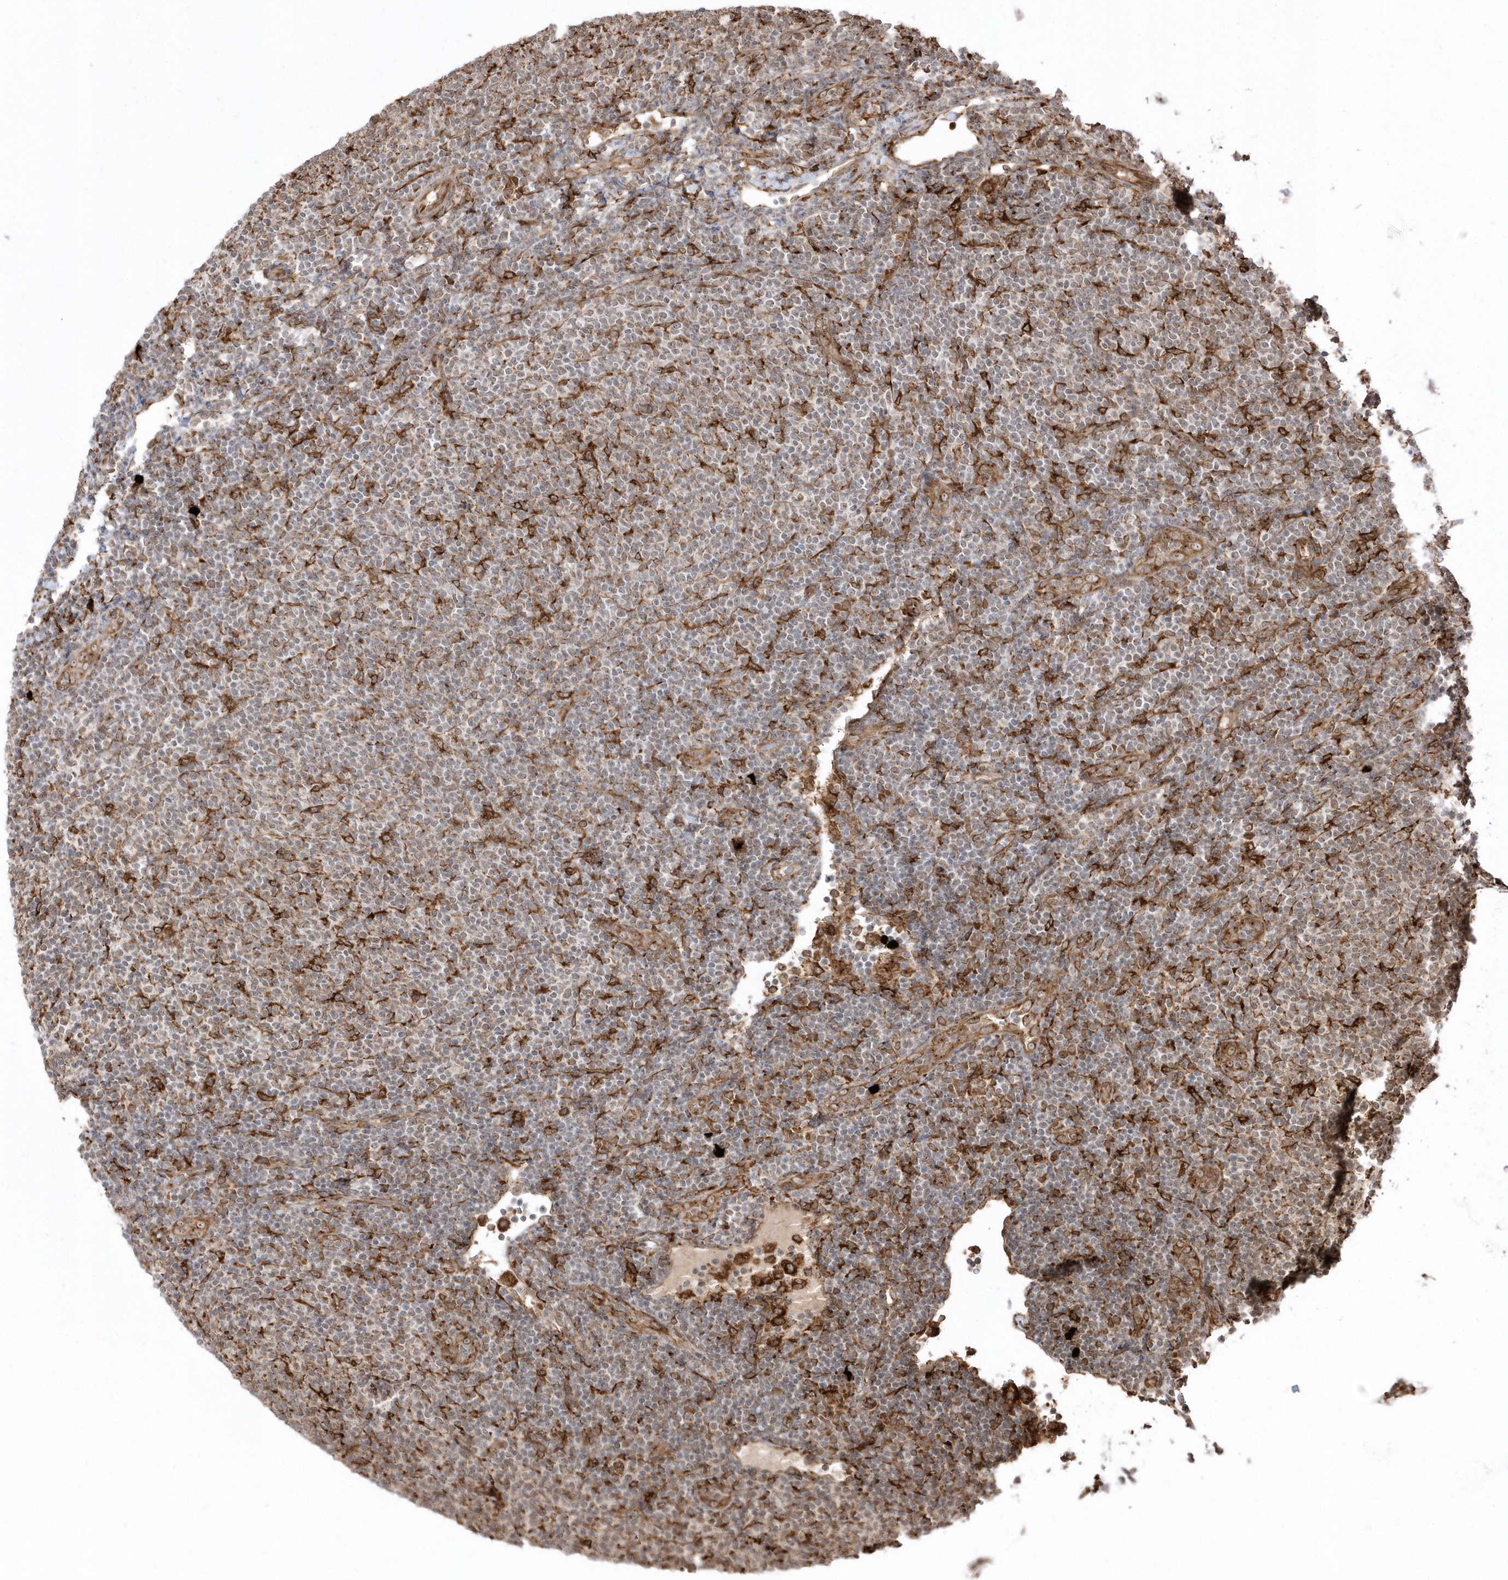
{"staining": {"intensity": "moderate", "quantity": "<25%", "location": "cytoplasmic/membranous"}, "tissue": "lymphoma", "cell_type": "Tumor cells", "image_type": "cancer", "snomed": [{"axis": "morphology", "description": "Malignant lymphoma, non-Hodgkin's type, Low grade"}, {"axis": "topography", "description": "Lymph node"}], "caption": "IHC of human lymphoma exhibits low levels of moderate cytoplasmic/membranous expression in about <25% of tumor cells. The staining was performed using DAB (3,3'-diaminobenzidine), with brown indicating positive protein expression. Nuclei are stained blue with hematoxylin.", "gene": "EPC2", "patient": {"sex": "male", "age": 66}}